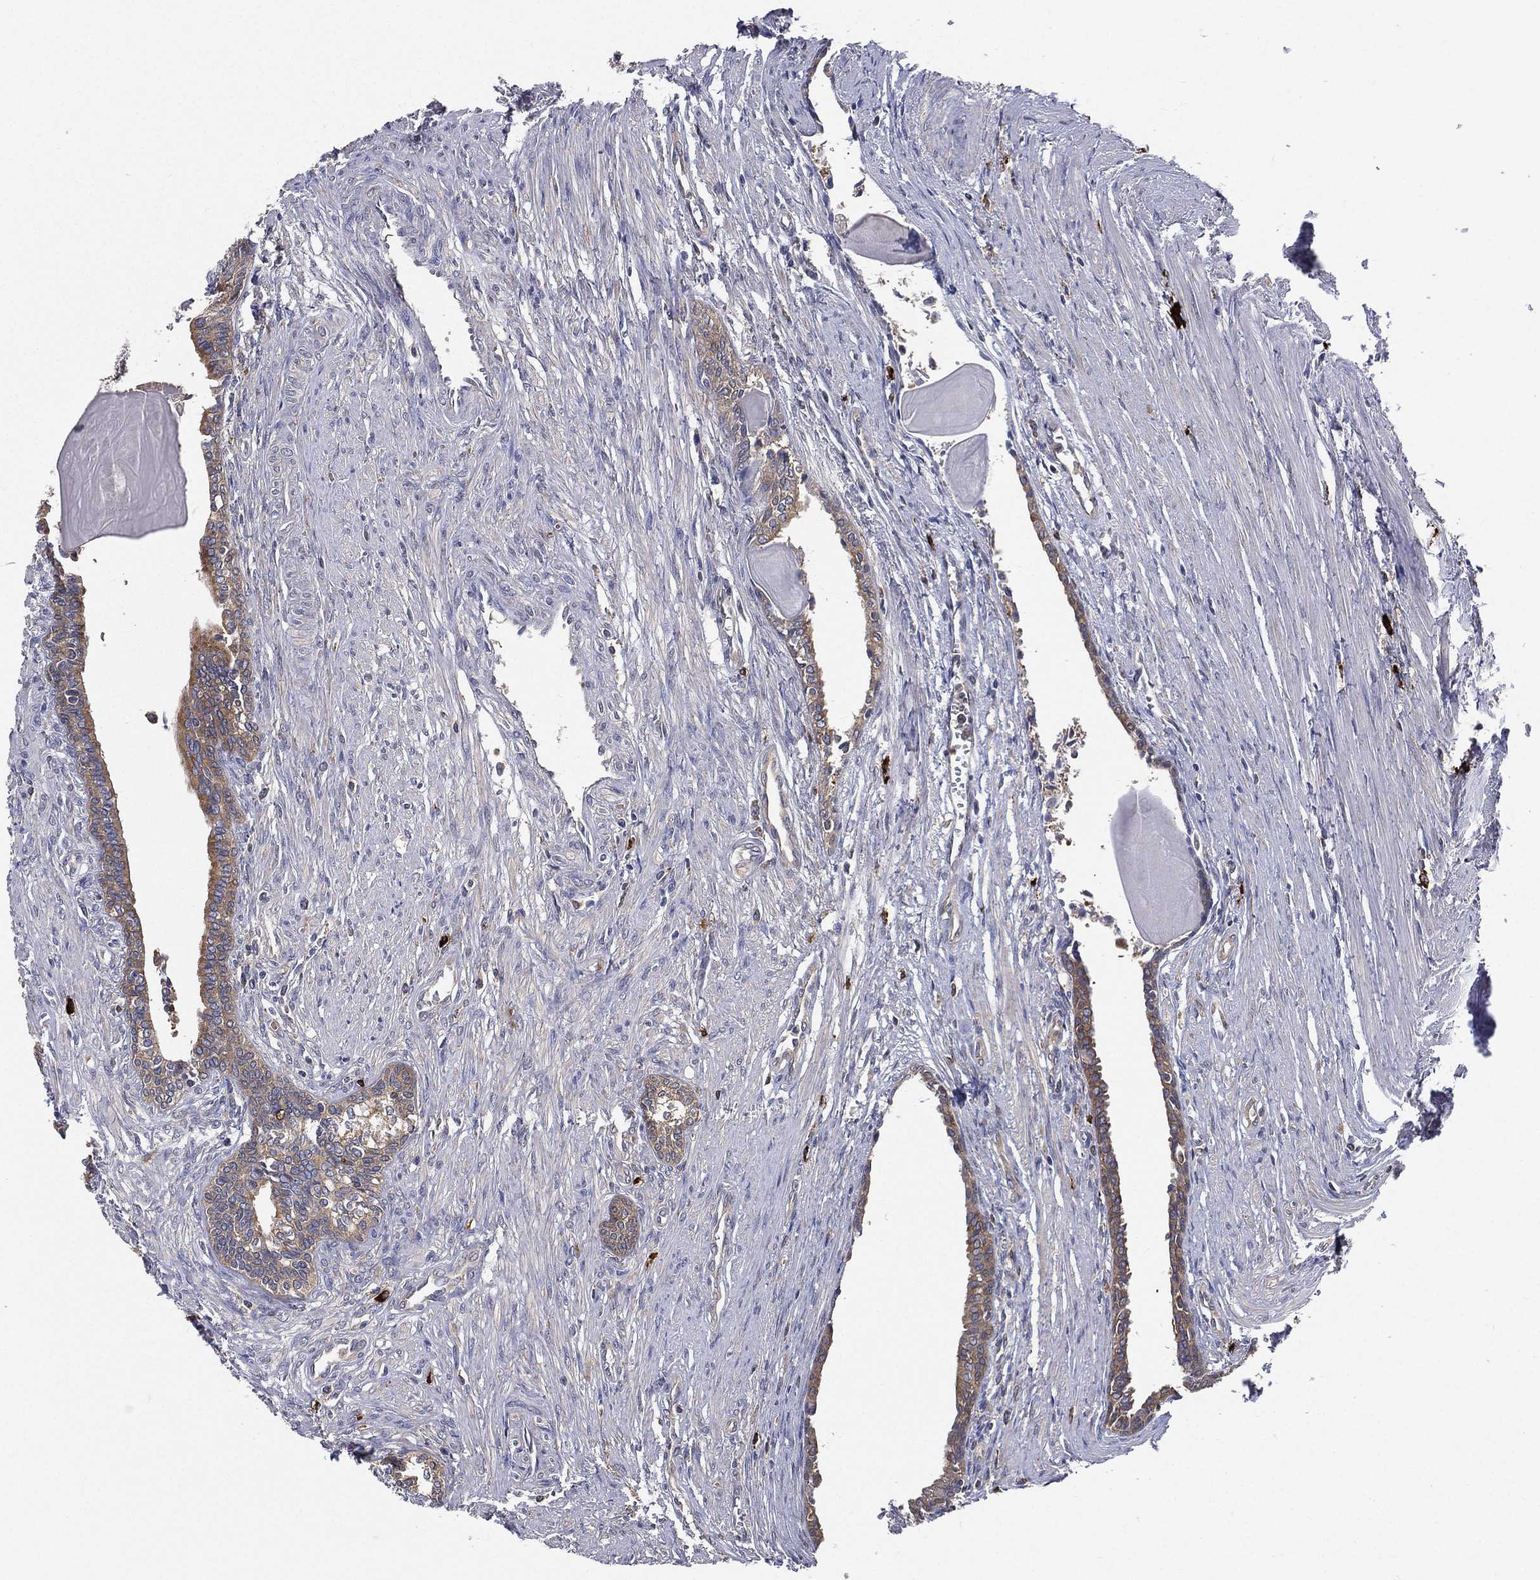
{"staining": {"intensity": "moderate", "quantity": ">75%", "location": "cytoplasmic/membranous"}, "tissue": "prostate", "cell_type": "Glandular cells", "image_type": "normal", "snomed": [{"axis": "morphology", "description": "Normal tissue, NOS"}, {"axis": "topography", "description": "Prostate"}], "caption": "Immunohistochemistry image of benign human prostate stained for a protein (brown), which shows medium levels of moderate cytoplasmic/membranous positivity in about >75% of glandular cells.", "gene": "SMPD3", "patient": {"sex": "male", "age": 60}}